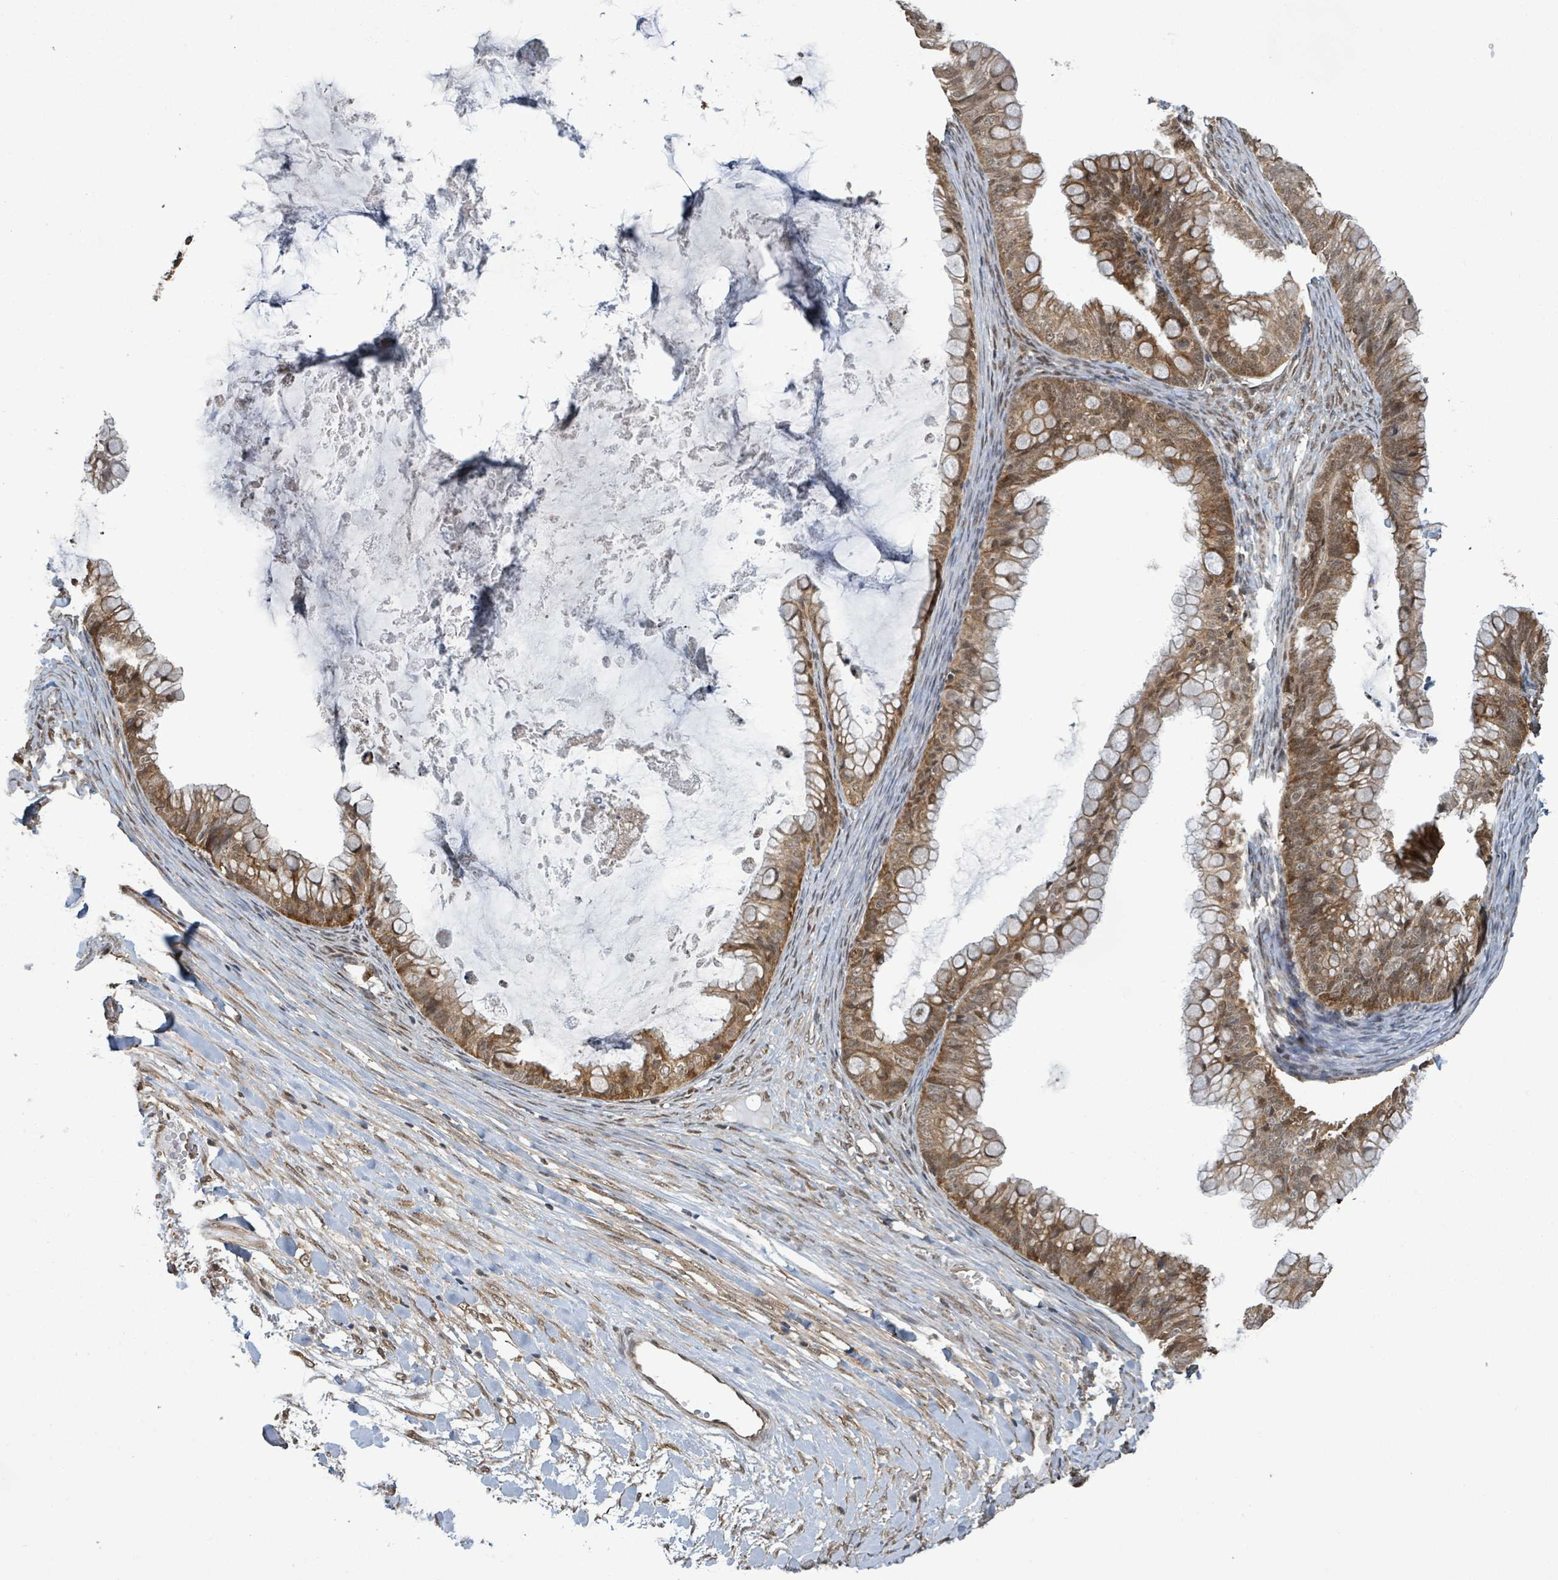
{"staining": {"intensity": "moderate", "quantity": ">75%", "location": "cytoplasmic/membranous,nuclear"}, "tissue": "ovarian cancer", "cell_type": "Tumor cells", "image_type": "cancer", "snomed": [{"axis": "morphology", "description": "Cystadenocarcinoma, mucinous, NOS"}, {"axis": "topography", "description": "Ovary"}], "caption": "This is an image of IHC staining of ovarian cancer (mucinous cystadenocarcinoma), which shows moderate positivity in the cytoplasmic/membranous and nuclear of tumor cells.", "gene": "KLC1", "patient": {"sex": "female", "age": 35}}